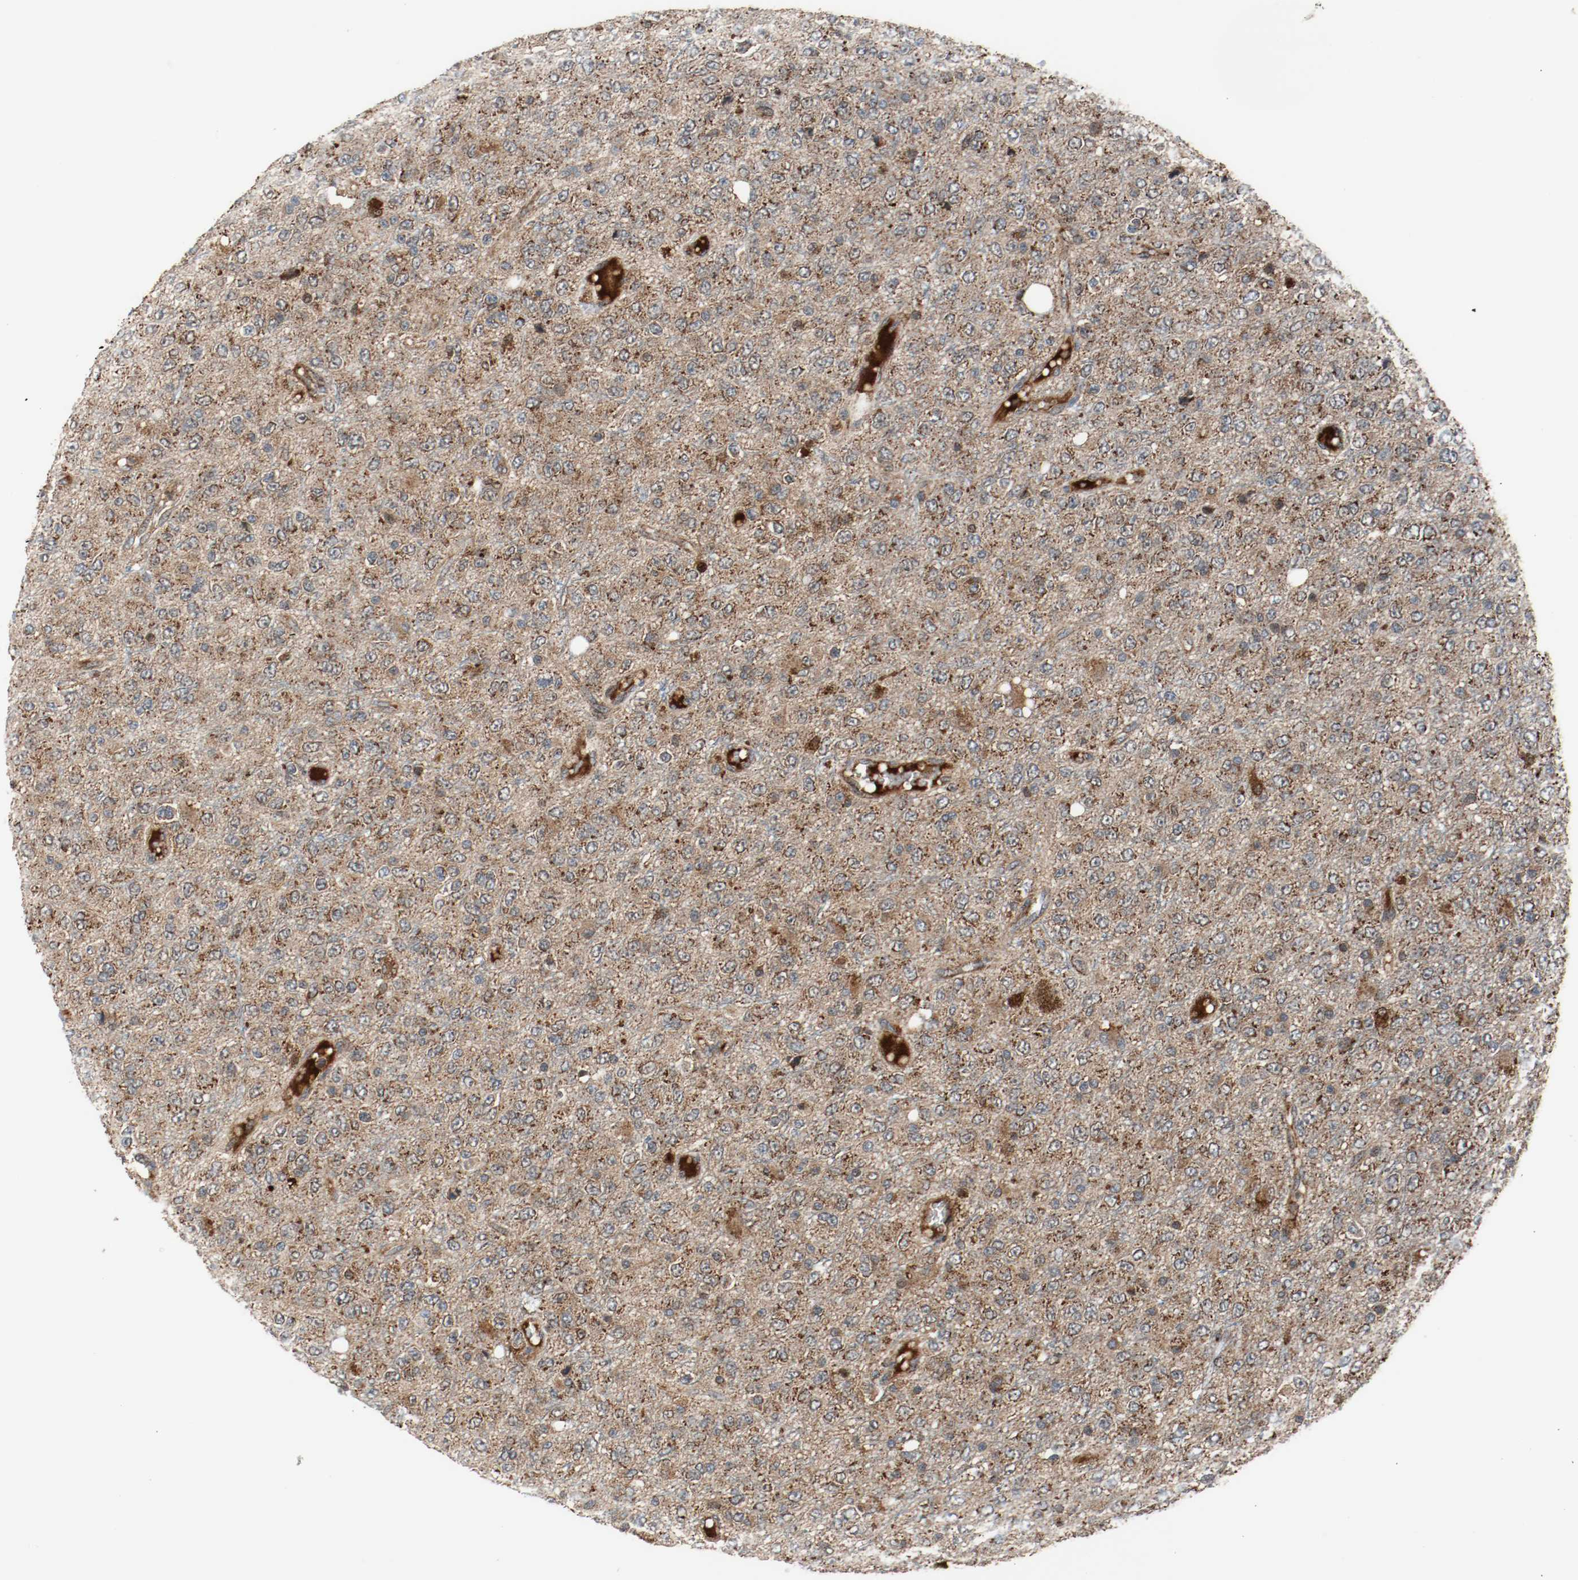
{"staining": {"intensity": "strong", "quantity": ">75%", "location": "cytoplasmic/membranous"}, "tissue": "glioma", "cell_type": "Tumor cells", "image_type": "cancer", "snomed": [{"axis": "morphology", "description": "Glioma, malignant, High grade"}, {"axis": "topography", "description": "pancreas cauda"}], "caption": "IHC (DAB) staining of glioma reveals strong cytoplasmic/membranous protein expression in about >75% of tumor cells.", "gene": "TXNRD1", "patient": {"sex": "male", "age": 60}}